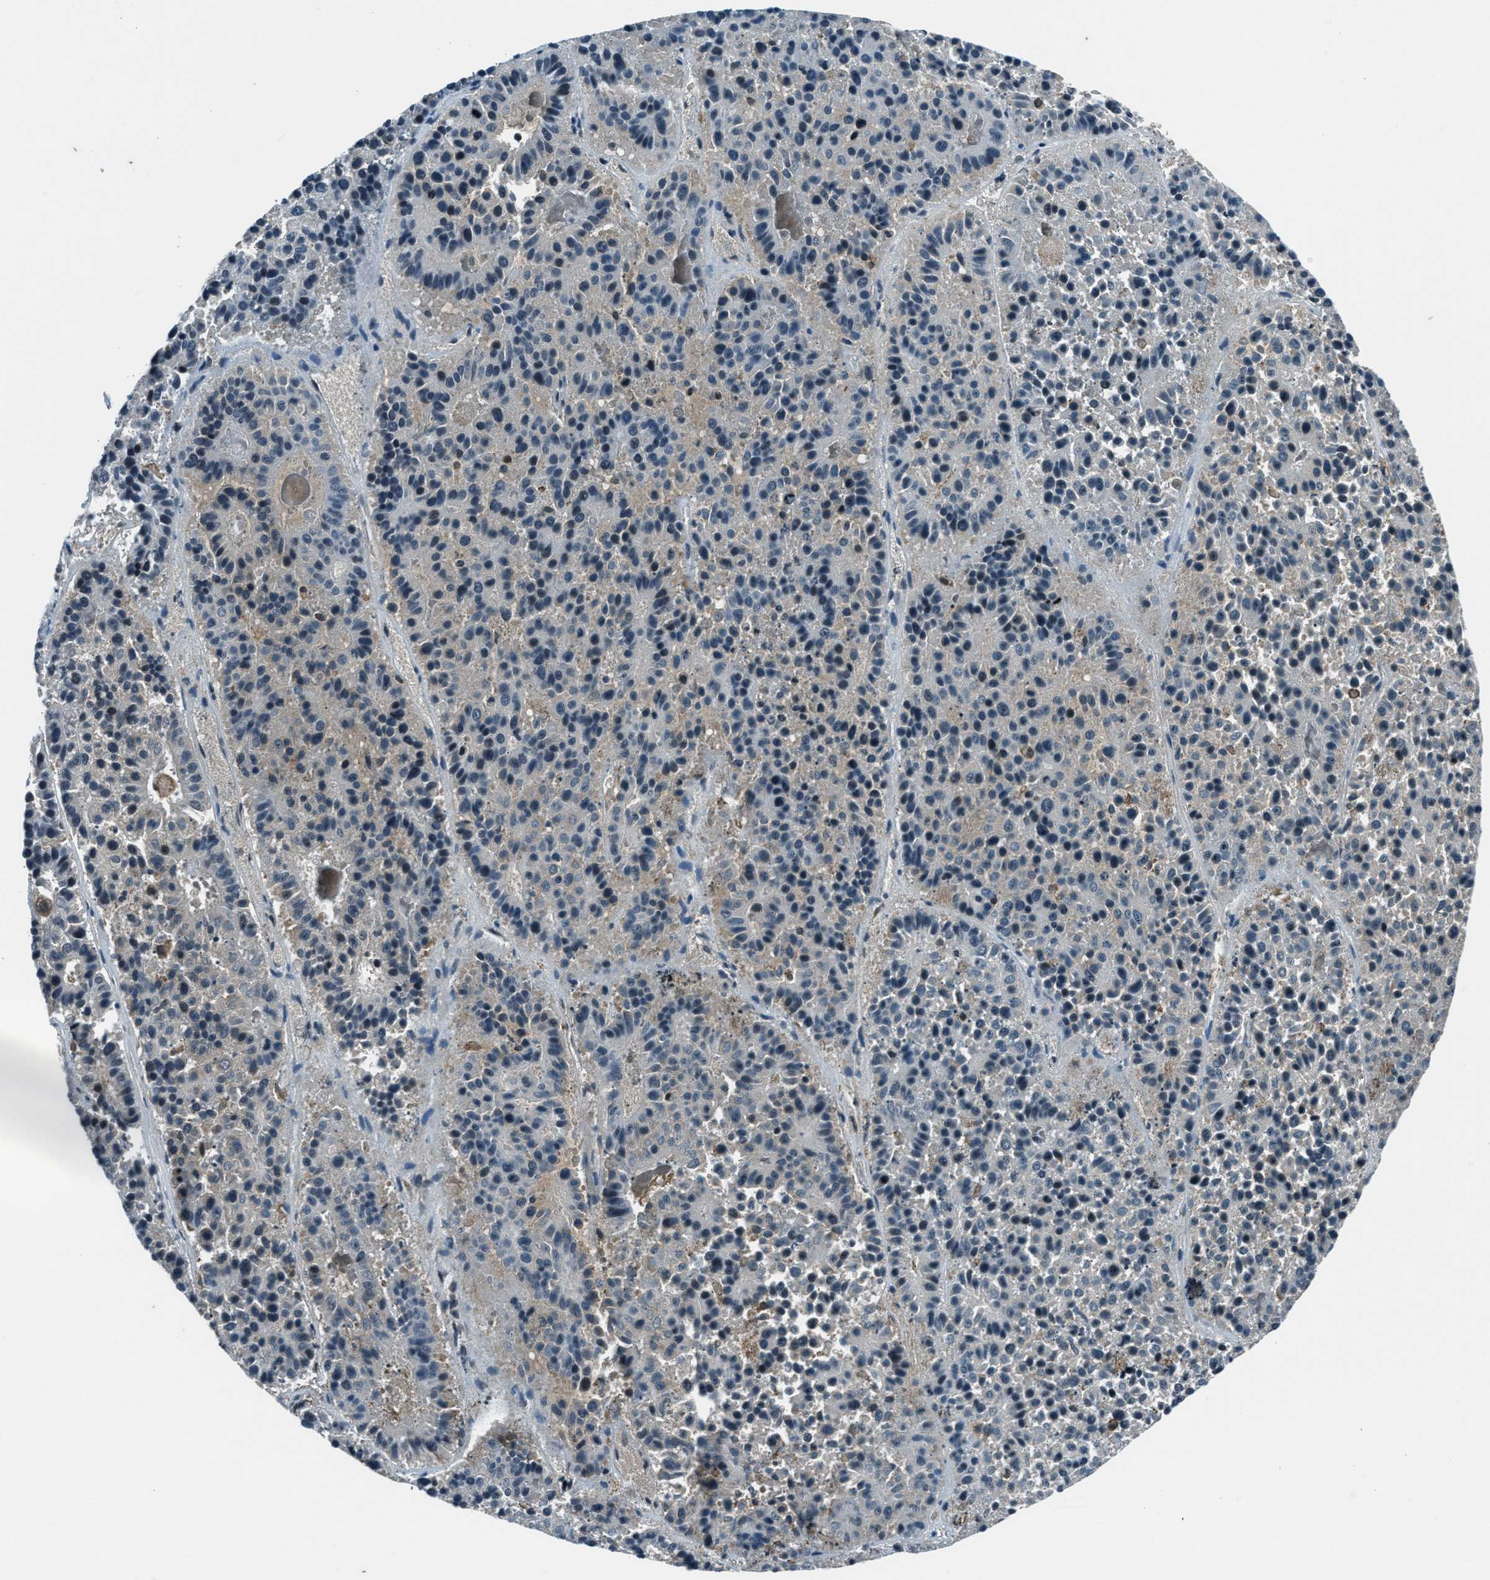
{"staining": {"intensity": "negative", "quantity": "none", "location": "none"}, "tissue": "pancreatic cancer", "cell_type": "Tumor cells", "image_type": "cancer", "snomed": [{"axis": "morphology", "description": "Adenocarcinoma, NOS"}, {"axis": "topography", "description": "Pancreas"}], "caption": "An image of pancreatic cancer stained for a protein reveals no brown staining in tumor cells.", "gene": "ACTL9", "patient": {"sex": "male", "age": 50}}